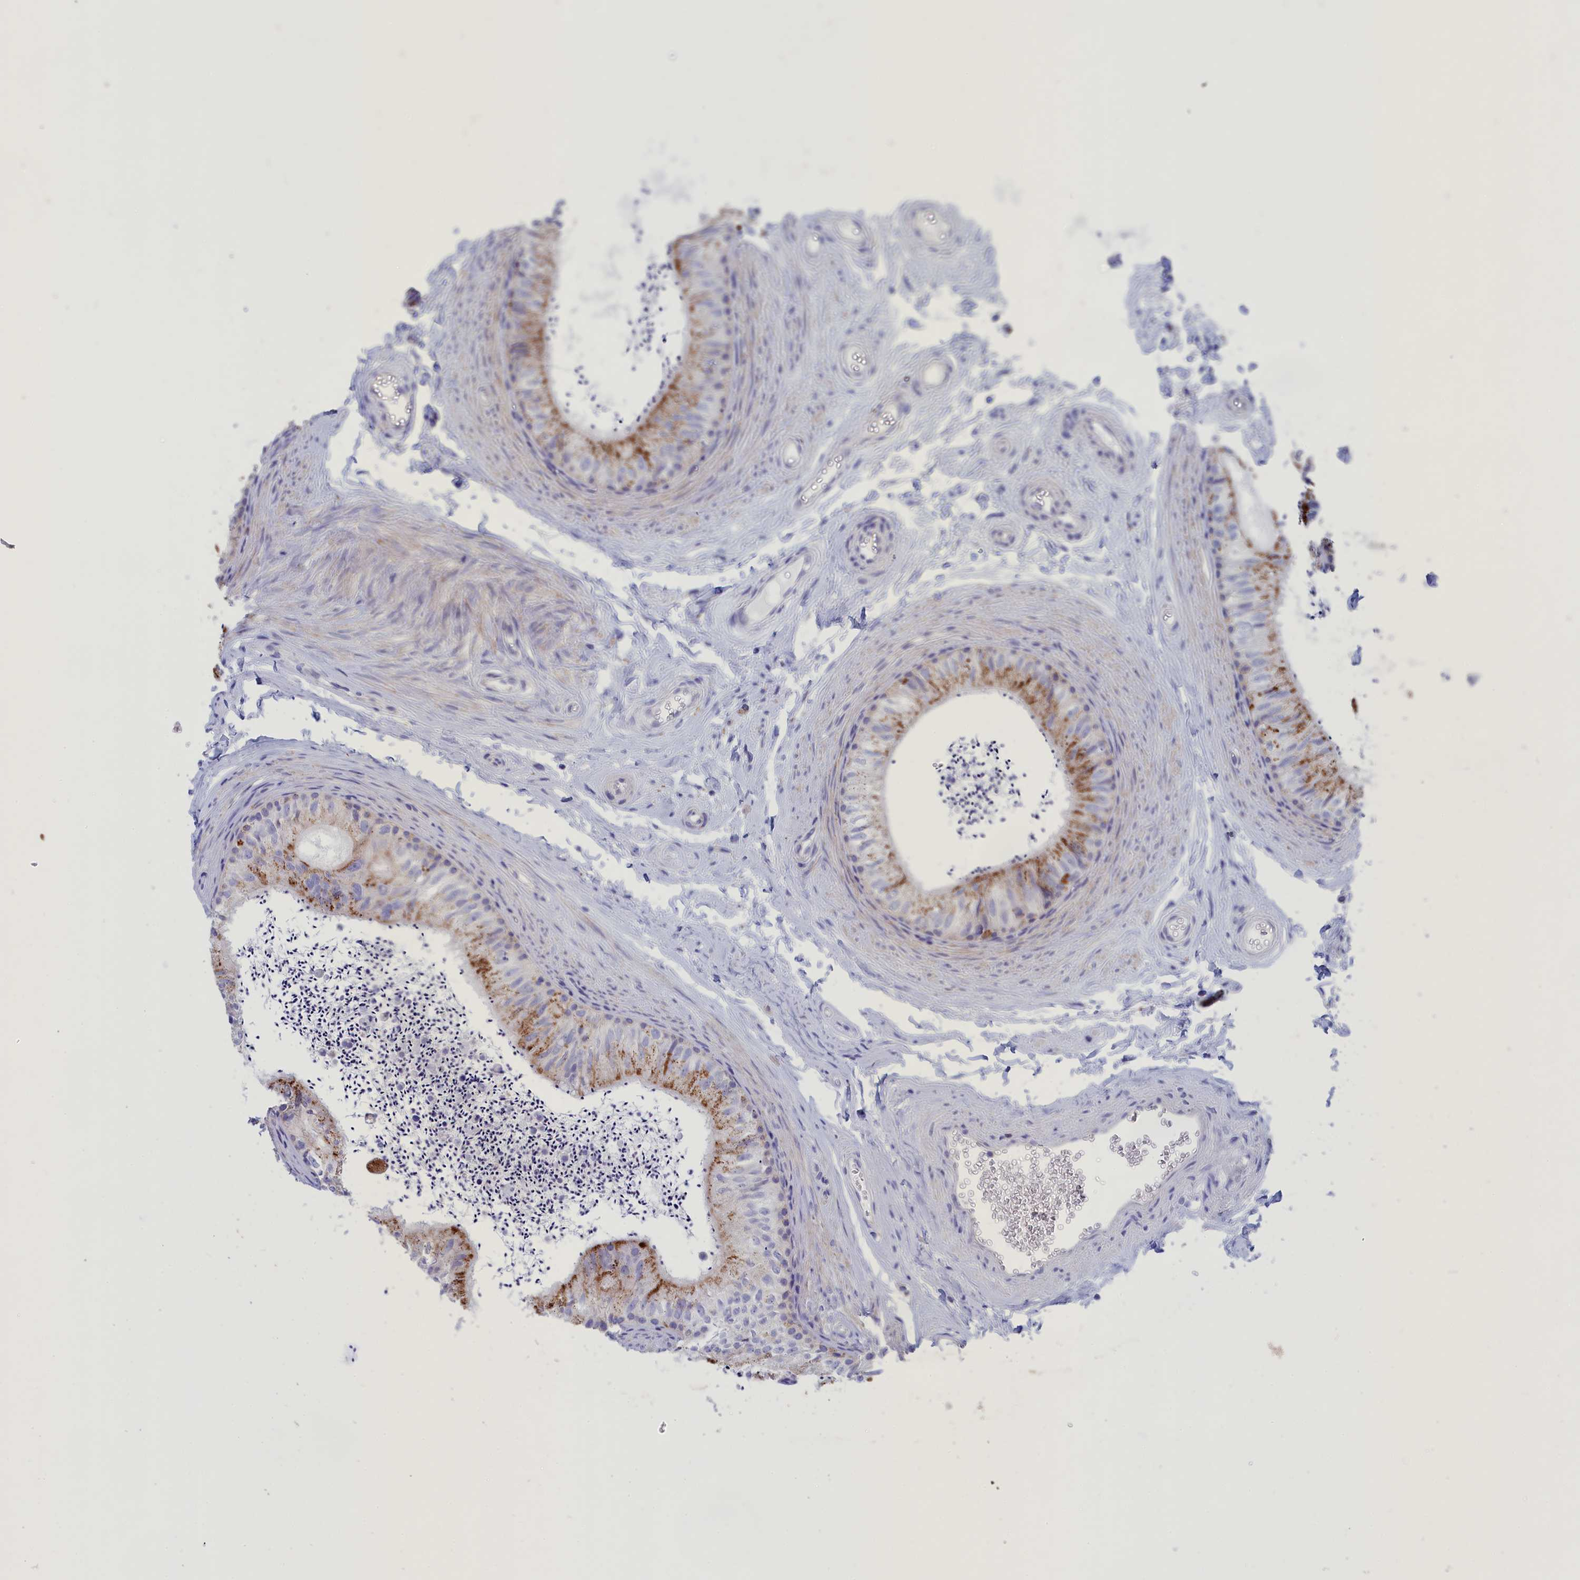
{"staining": {"intensity": "moderate", "quantity": "25%-75%", "location": "cytoplasmic/membranous"}, "tissue": "epididymis", "cell_type": "Glandular cells", "image_type": "normal", "snomed": [{"axis": "morphology", "description": "Normal tissue, NOS"}, {"axis": "topography", "description": "Epididymis"}], "caption": "A brown stain labels moderate cytoplasmic/membranous expression of a protein in glandular cells of benign human epididymis. The protein is shown in brown color, while the nuclei are stained blue.", "gene": "WDR6", "patient": {"sex": "male", "age": 56}}